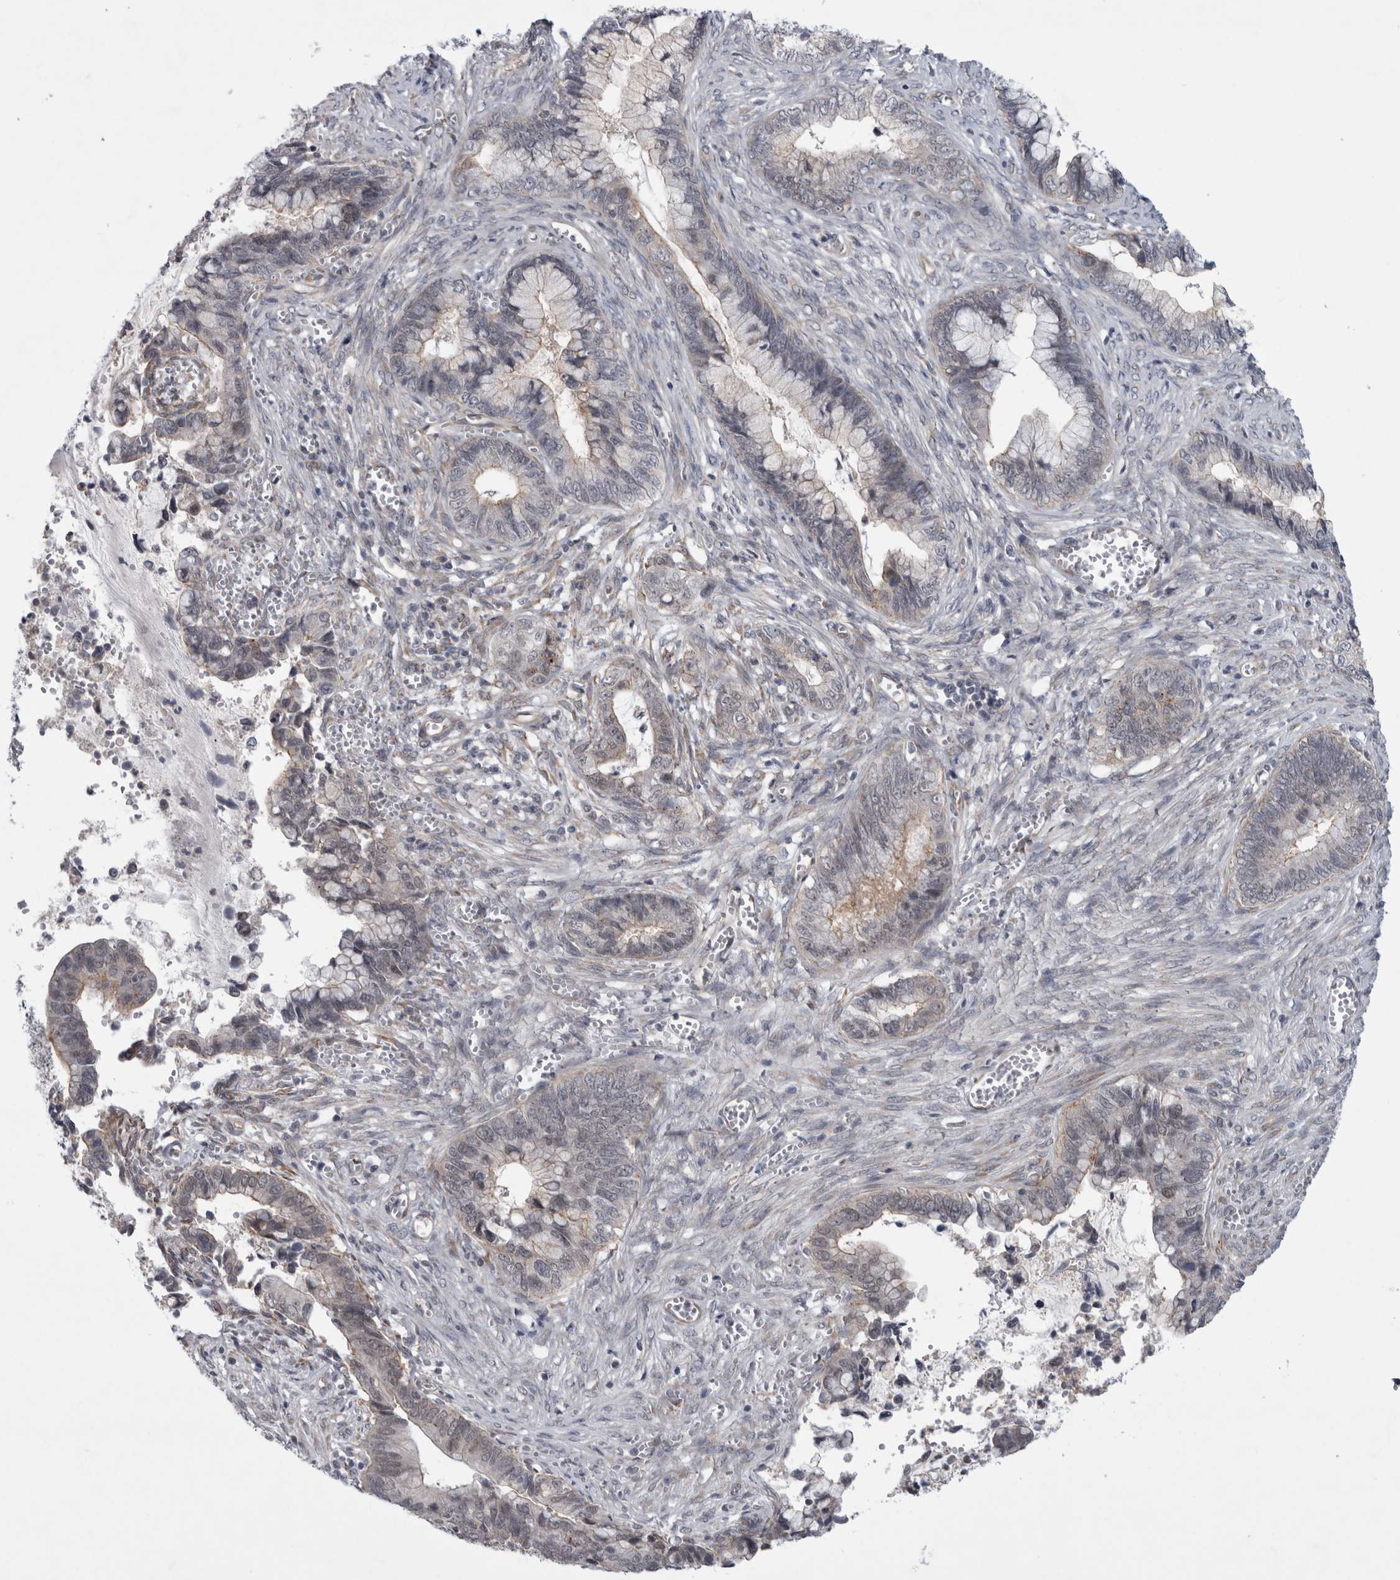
{"staining": {"intensity": "weak", "quantity": "<25%", "location": "cytoplasmic/membranous"}, "tissue": "cervical cancer", "cell_type": "Tumor cells", "image_type": "cancer", "snomed": [{"axis": "morphology", "description": "Adenocarcinoma, NOS"}, {"axis": "topography", "description": "Cervix"}], "caption": "Tumor cells are negative for protein expression in human adenocarcinoma (cervical). (DAB immunohistochemistry (IHC), high magnification).", "gene": "PARP11", "patient": {"sex": "female", "age": 44}}